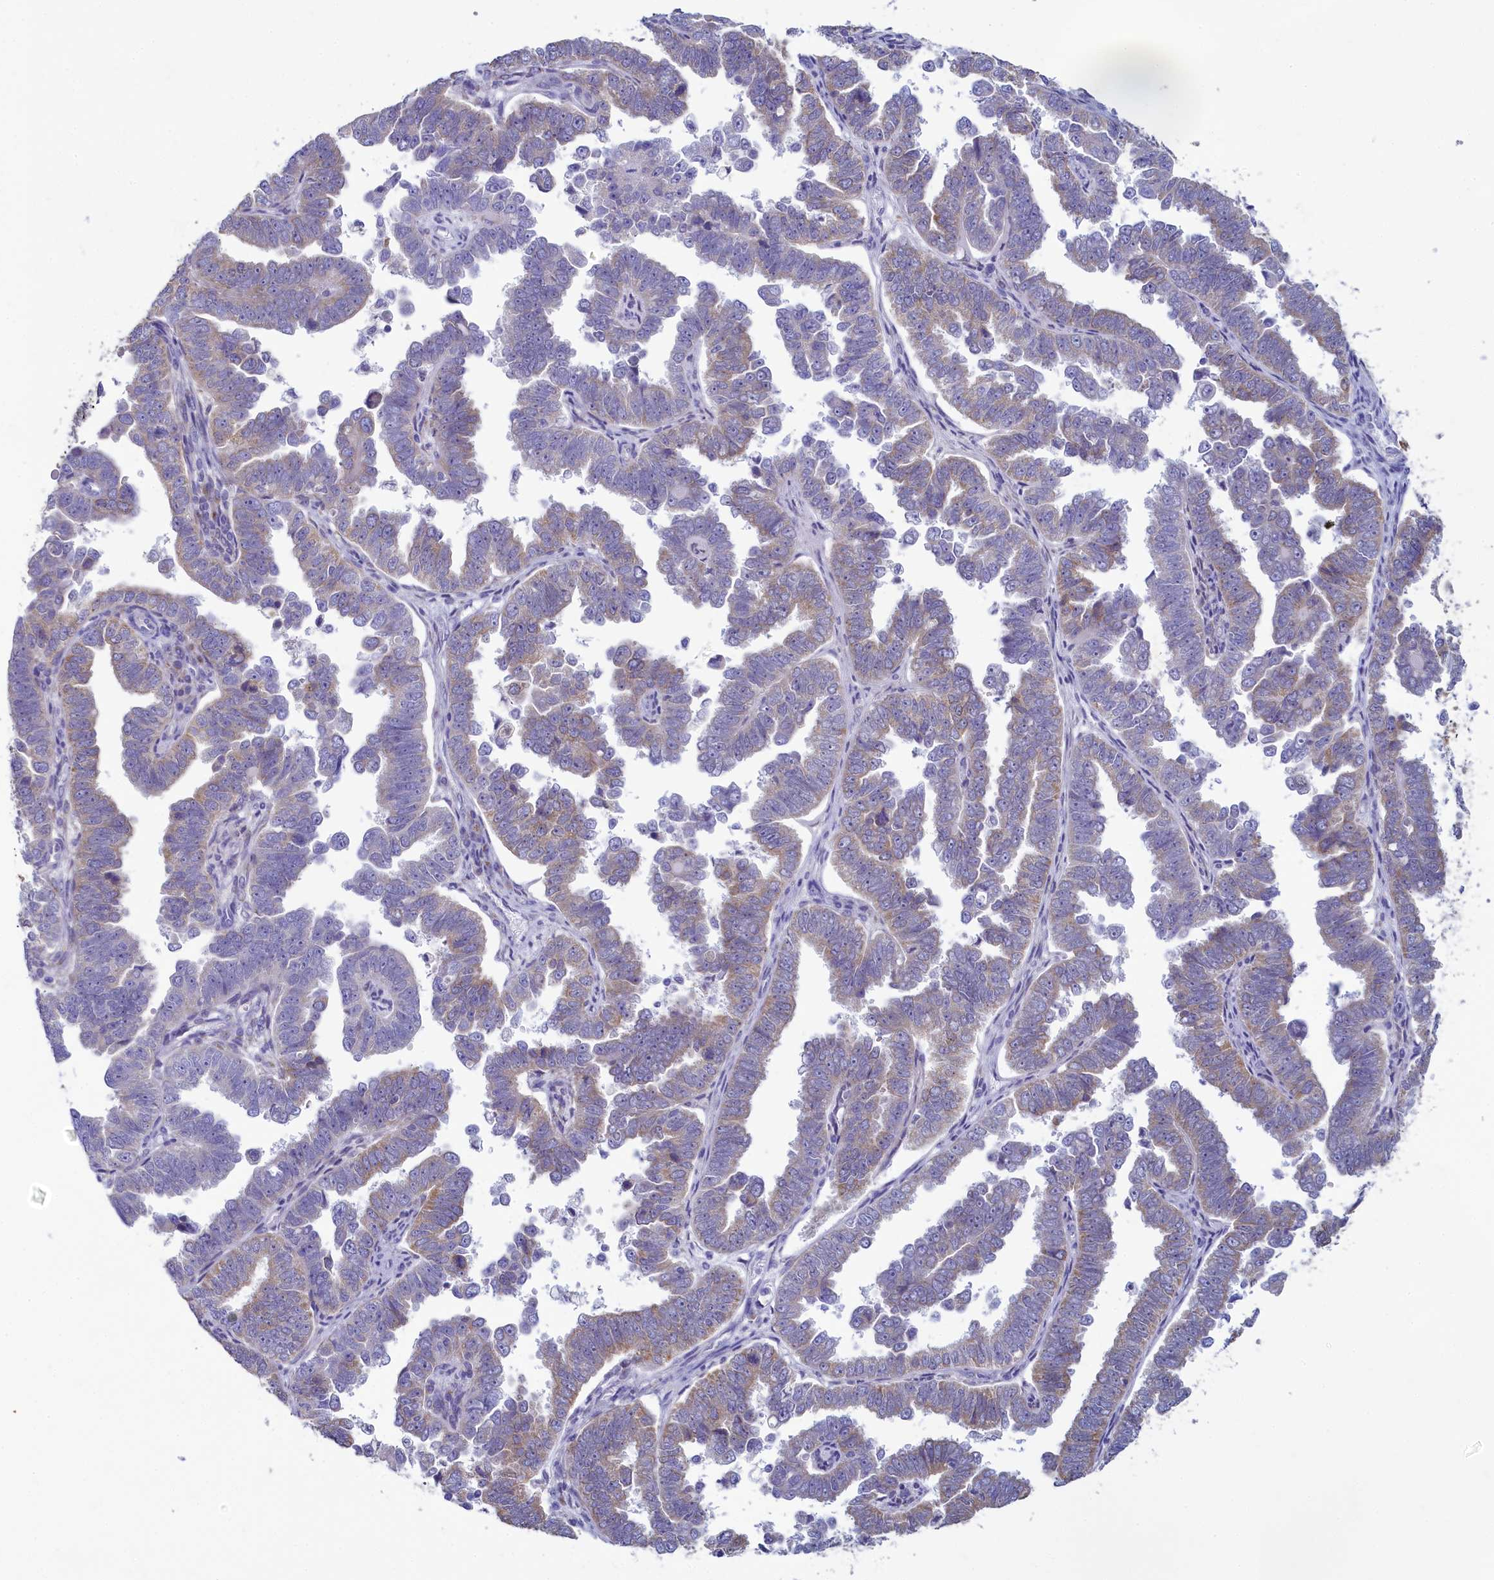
{"staining": {"intensity": "weak", "quantity": "<25%", "location": "cytoplasmic/membranous"}, "tissue": "endometrial cancer", "cell_type": "Tumor cells", "image_type": "cancer", "snomed": [{"axis": "morphology", "description": "Adenocarcinoma, NOS"}, {"axis": "topography", "description": "Endometrium"}], "caption": "This is an immunohistochemistry (IHC) image of human endometrial cancer (adenocarcinoma). There is no expression in tumor cells.", "gene": "SKA3", "patient": {"sex": "female", "age": 75}}